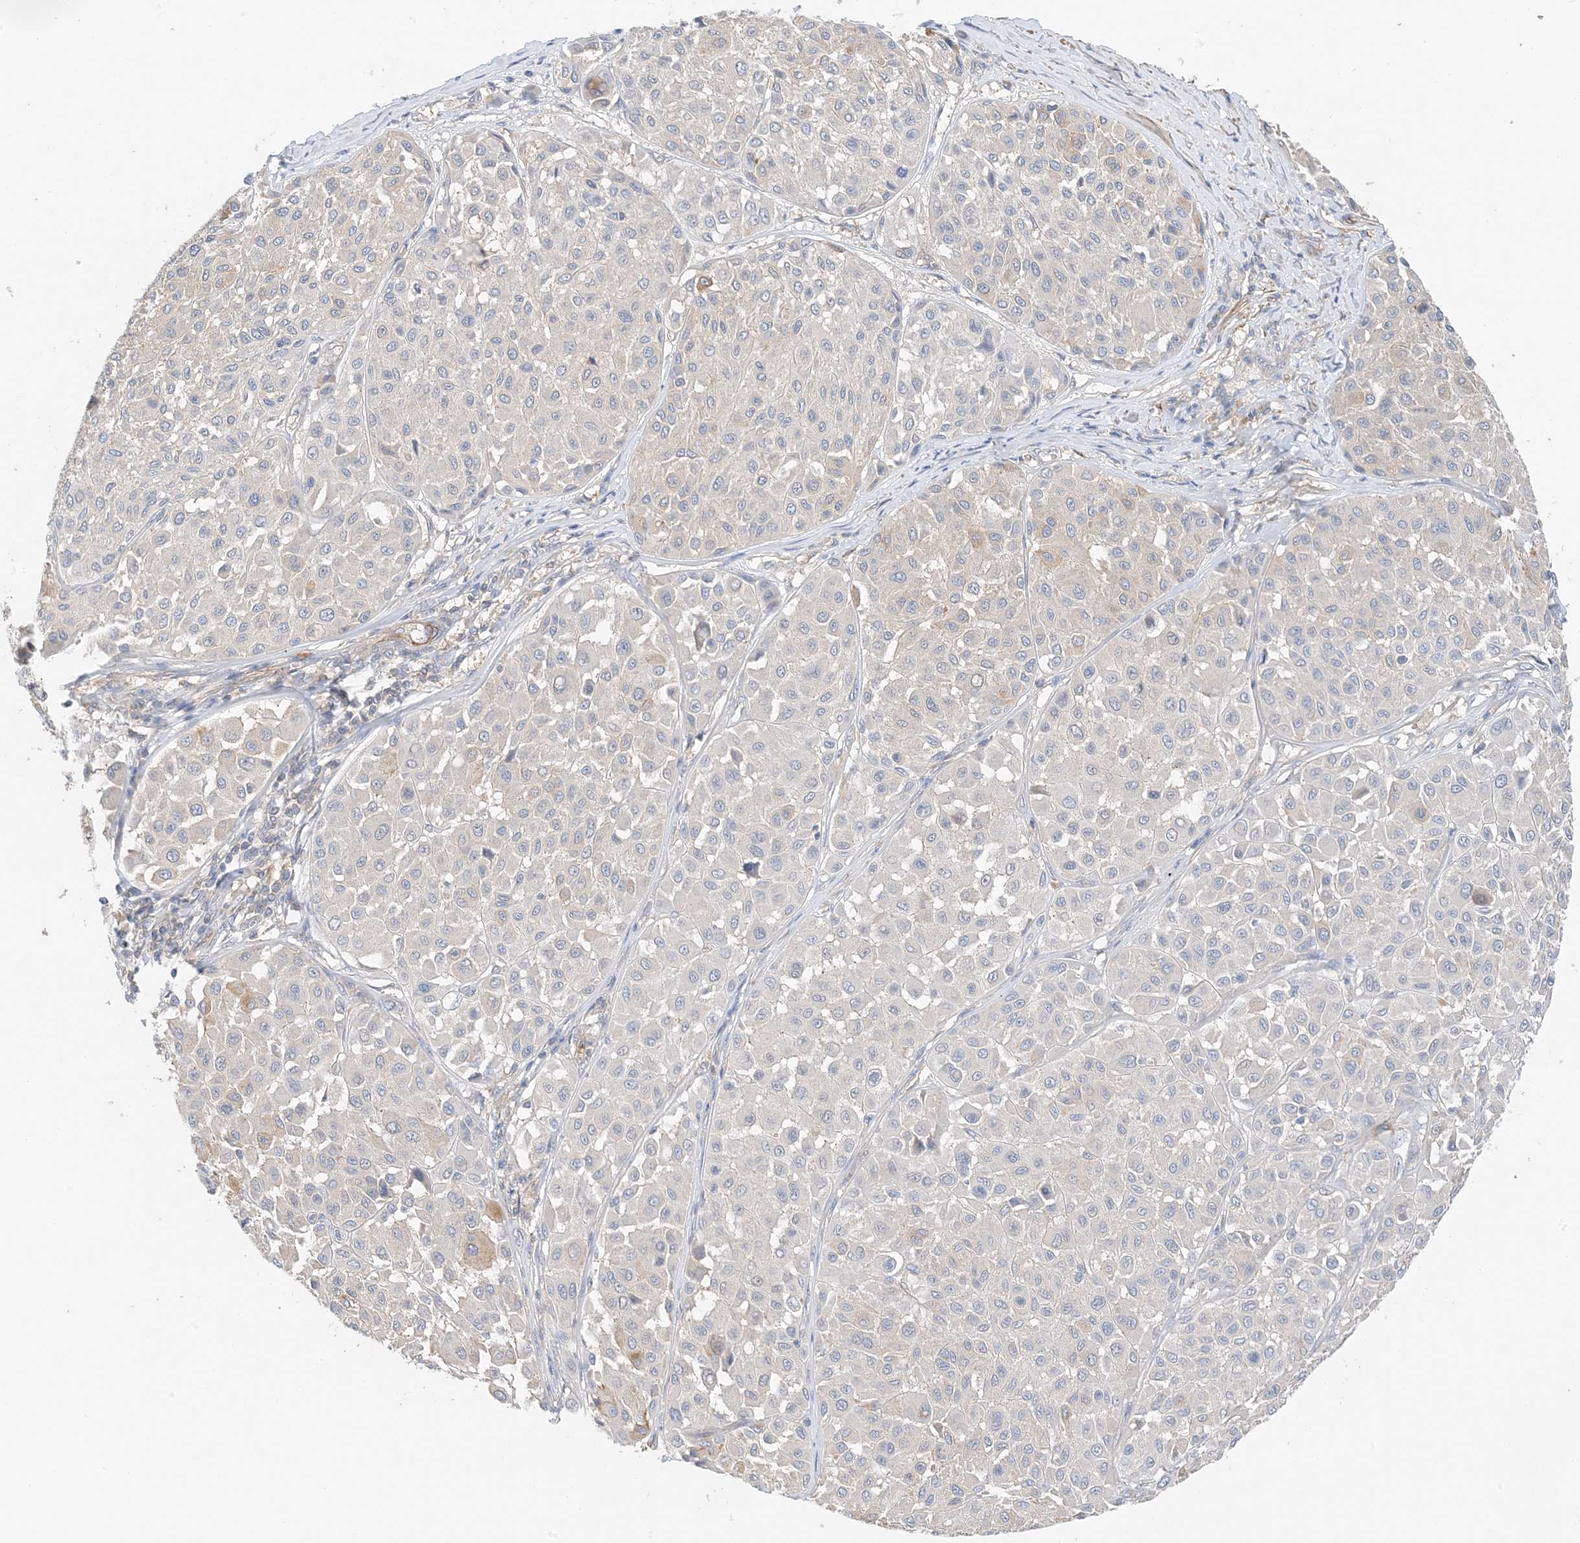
{"staining": {"intensity": "negative", "quantity": "none", "location": "none"}, "tissue": "melanoma", "cell_type": "Tumor cells", "image_type": "cancer", "snomed": [{"axis": "morphology", "description": "Malignant melanoma, Metastatic site"}, {"axis": "topography", "description": "Soft tissue"}], "caption": "A histopathology image of human malignant melanoma (metastatic site) is negative for staining in tumor cells. The staining is performed using DAB brown chromogen with nuclei counter-stained in using hematoxylin.", "gene": "KIFBP", "patient": {"sex": "male", "age": 41}}